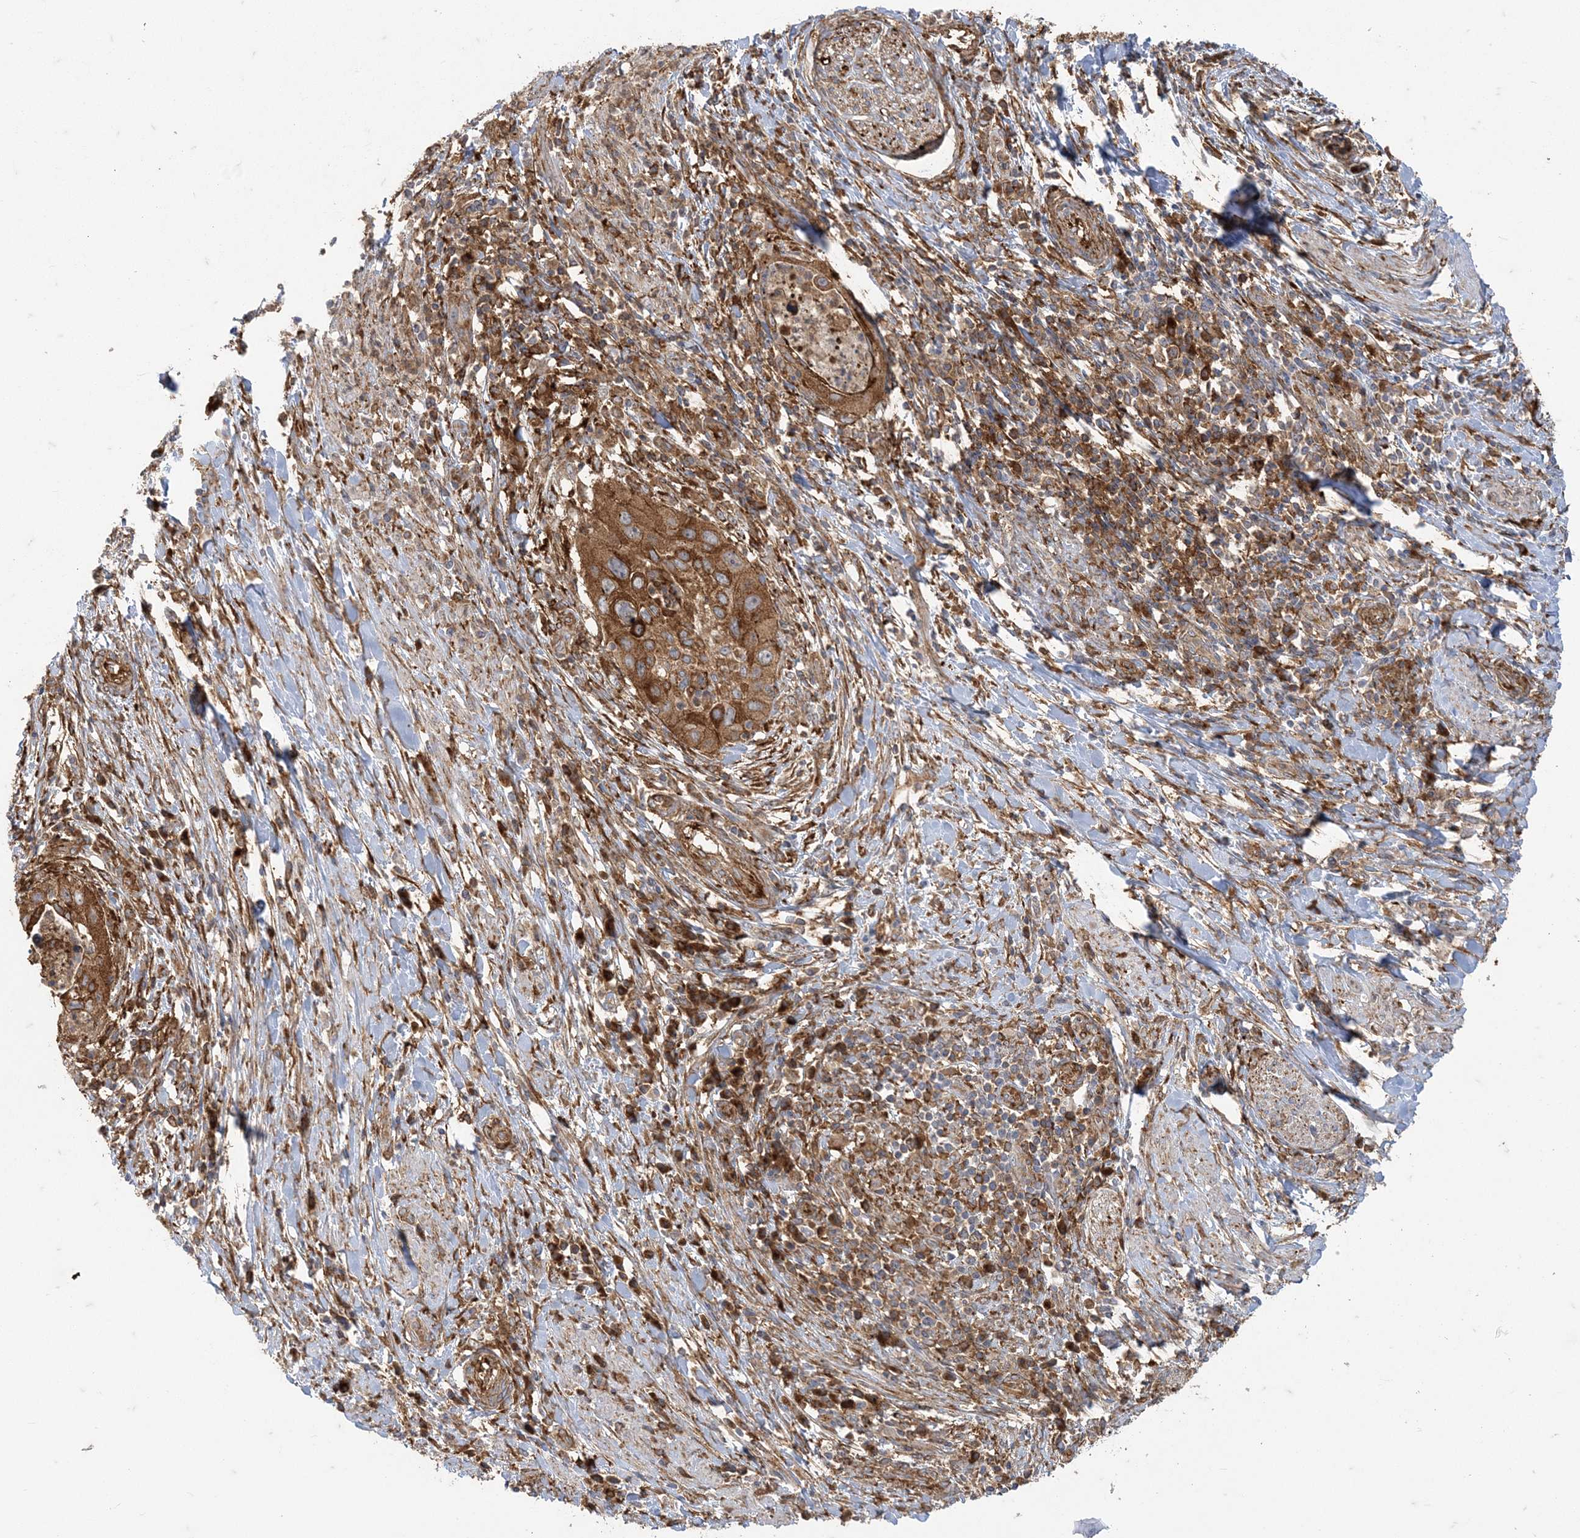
{"staining": {"intensity": "moderate", "quantity": ">75%", "location": "cytoplasmic/membranous"}, "tissue": "cervical cancer", "cell_type": "Tumor cells", "image_type": "cancer", "snomed": [{"axis": "morphology", "description": "Squamous cell carcinoma, NOS"}, {"axis": "topography", "description": "Cervix"}], "caption": "The micrograph reveals staining of cervical squamous cell carcinoma, revealing moderate cytoplasmic/membranous protein expression (brown color) within tumor cells.", "gene": "DERL3", "patient": {"sex": "female", "age": 38}}